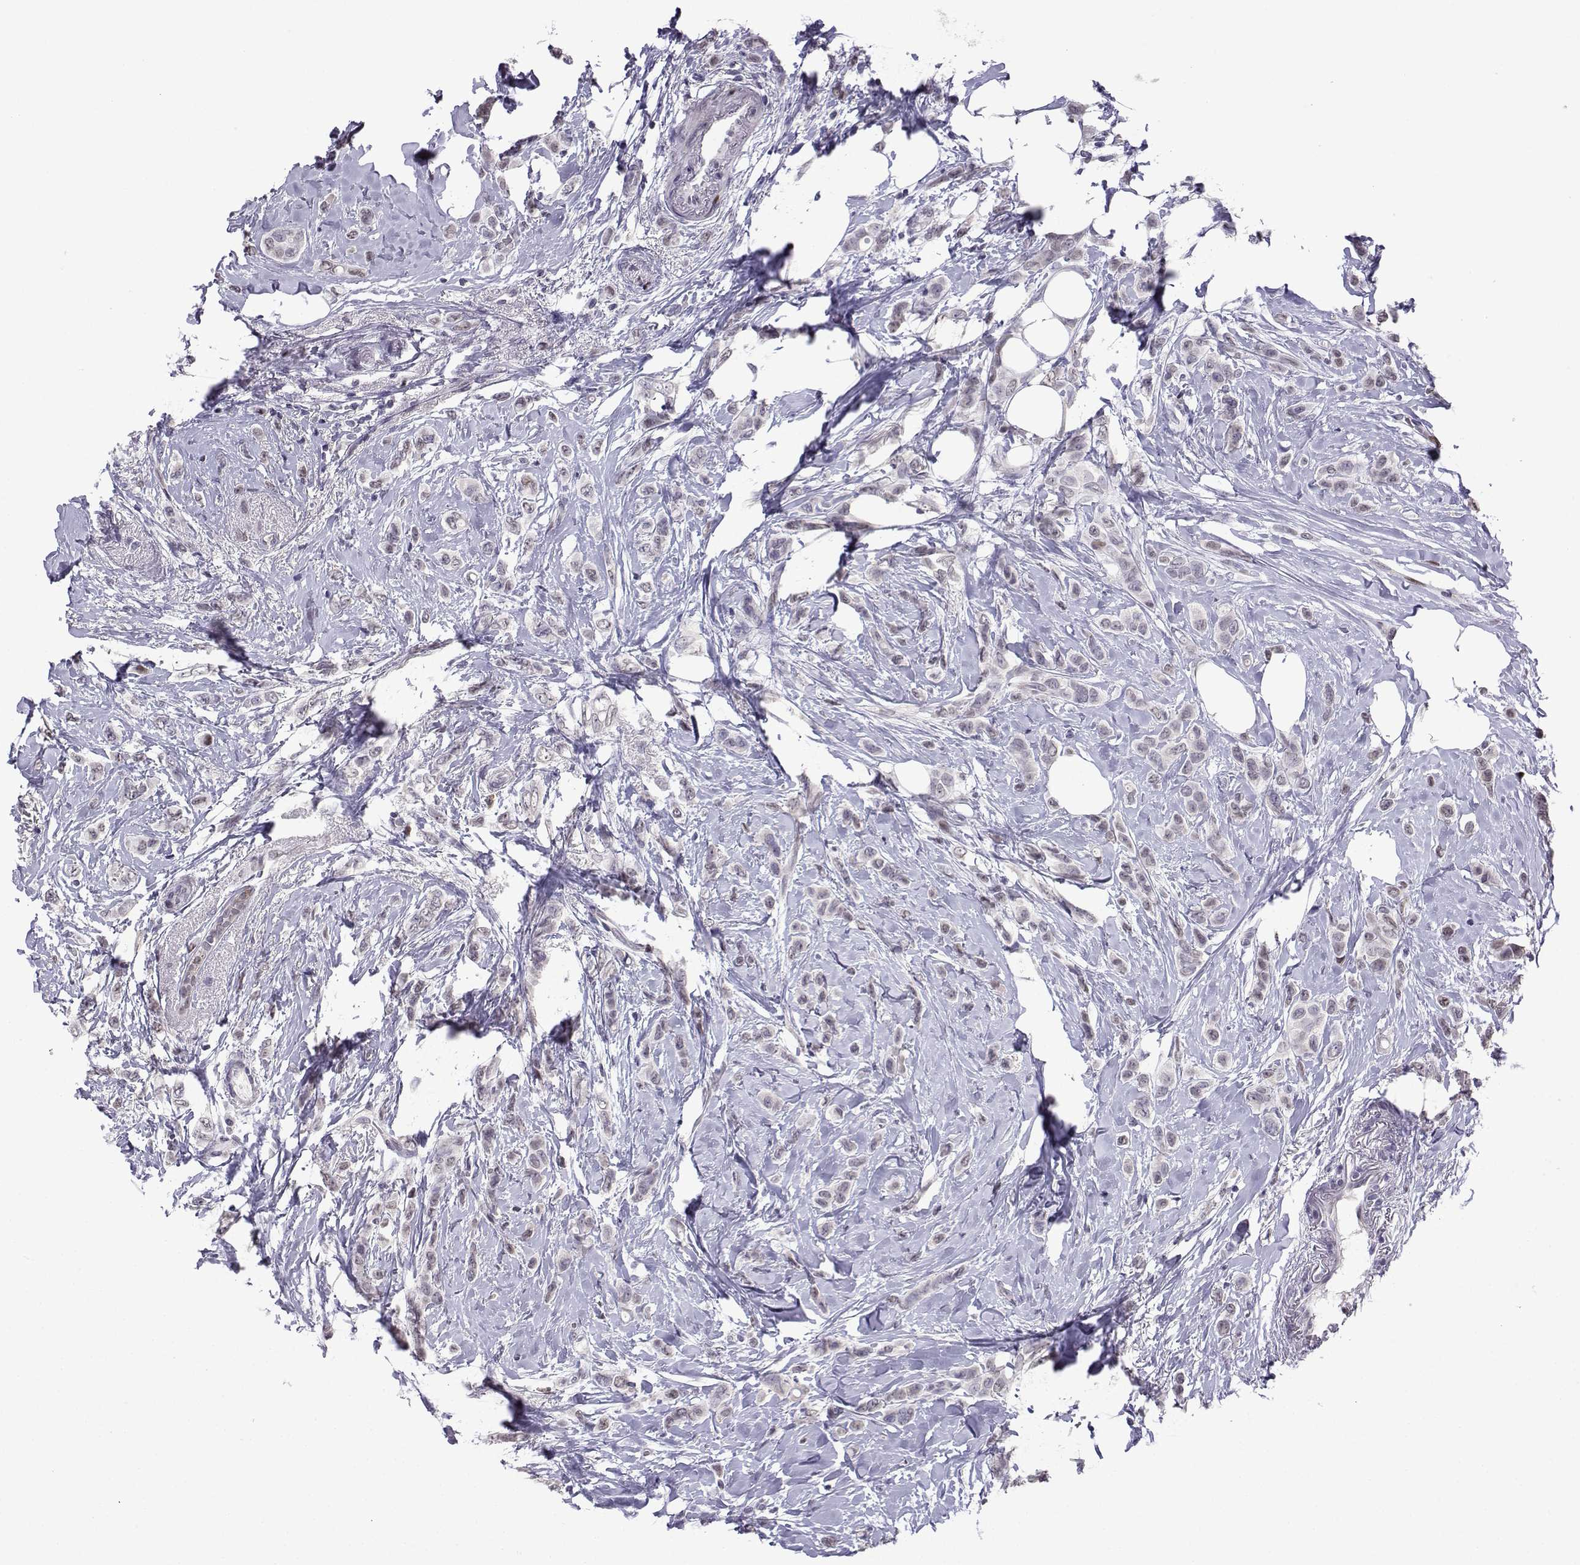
{"staining": {"intensity": "negative", "quantity": "none", "location": "none"}, "tissue": "breast cancer", "cell_type": "Tumor cells", "image_type": "cancer", "snomed": [{"axis": "morphology", "description": "Lobular carcinoma"}, {"axis": "topography", "description": "Breast"}], "caption": "Breast cancer (lobular carcinoma) stained for a protein using immunohistochemistry displays no staining tumor cells.", "gene": "CFAP70", "patient": {"sex": "female", "age": 66}}